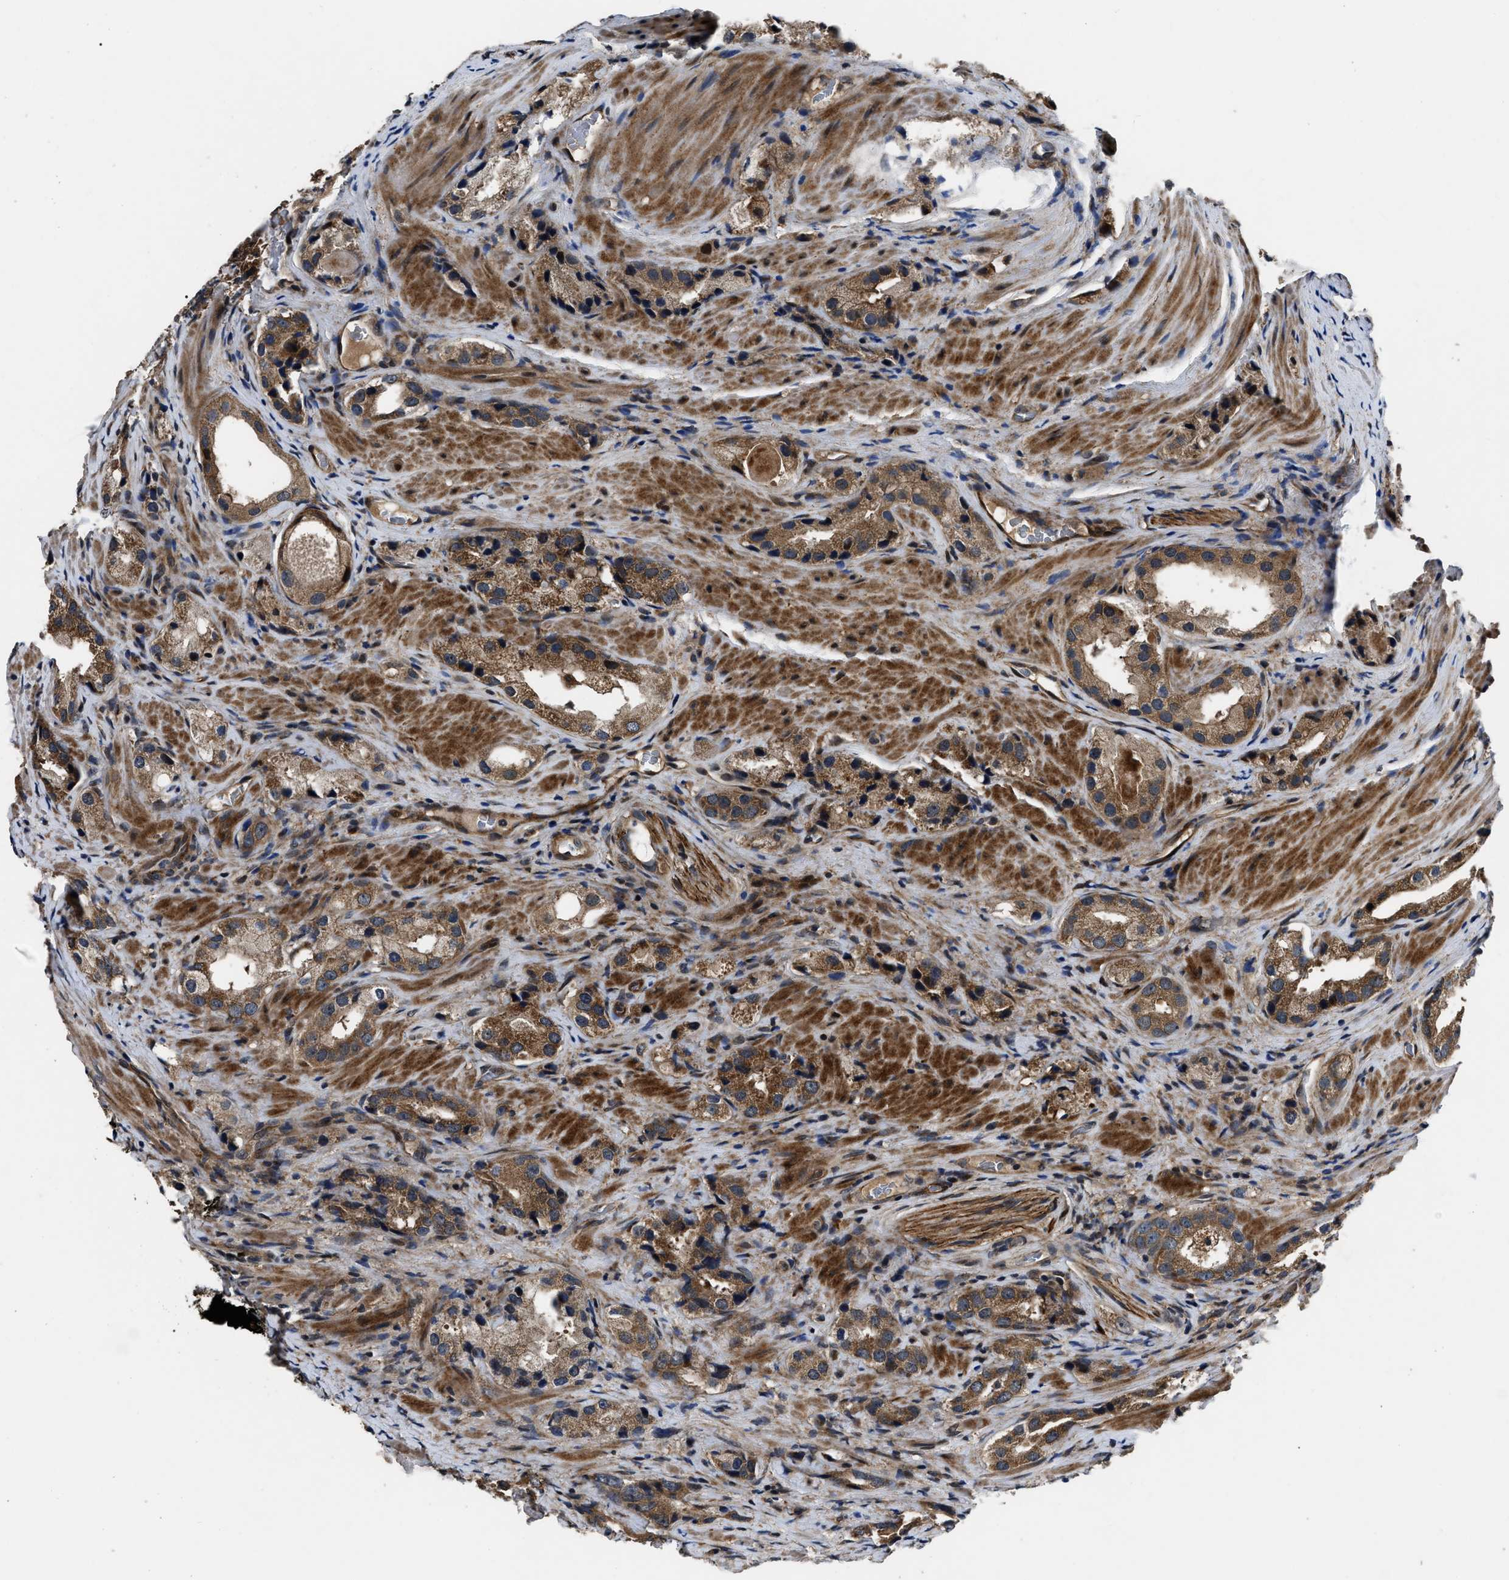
{"staining": {"intensity": "moderate", "quantity": ">75%", "location": "cytoplasmic/membranous"}, "tissue": "prostate cancer", "cell_type": "Tumor cells", "image_type": "cancer", "snomed": [{"axis": "morphology", "description": "Adenocarcinoma, High grade"}, {"axis": "topography", "description": "Prostate"}], "caption": "A histopathology image of human prostate cancer (adenocarcinoma (high-grade)) stained for a protein exhibits moderate cytoplasmic/membranous brown staining in tumor cells.", "gene": "PPWD1", "patient": {"sex": "male", "age": 63}}